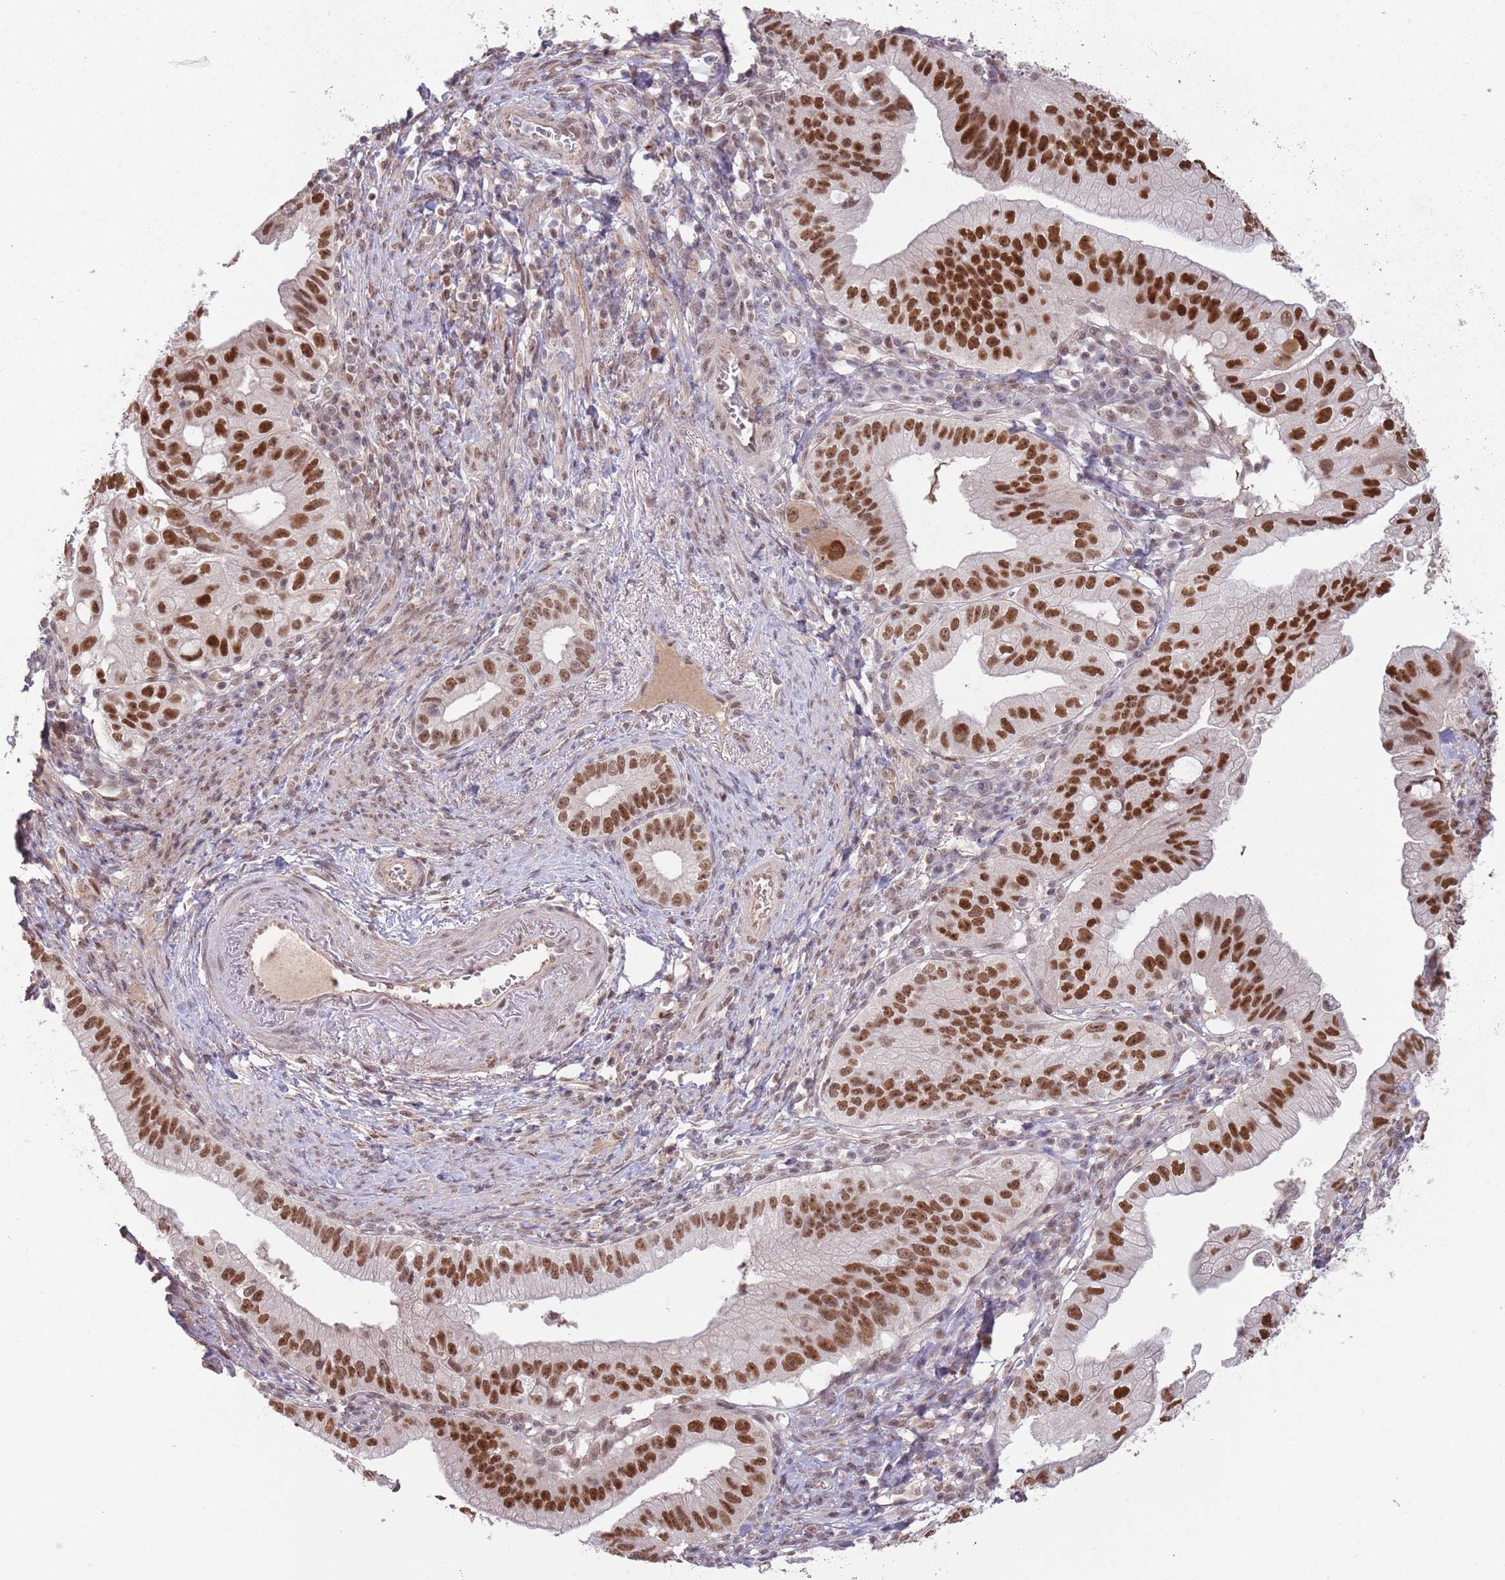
{"staining": {"intensity": "strong", "quantity": ">75%", "location": "nuclear"}, "tissue": "pancreatic cancer", "cell_type": "Tumor cells", "image_type": "cancer", "snomed": [{"axis": "morphology", "description": "Adenocarcinoma, NOS"}, {"axis": "topography", "description": "Pancreas"}], "caption": "Pancreatic adenocarcinoma stained with DAB (3,3'-diaminobenzidine) immunohistochemistry (IHC) displays high levels of strong nuclear expression in about >75% of tumor cells.", "gene": "ZBTB7A", "patient": {"sex": "male", "age": 70}}